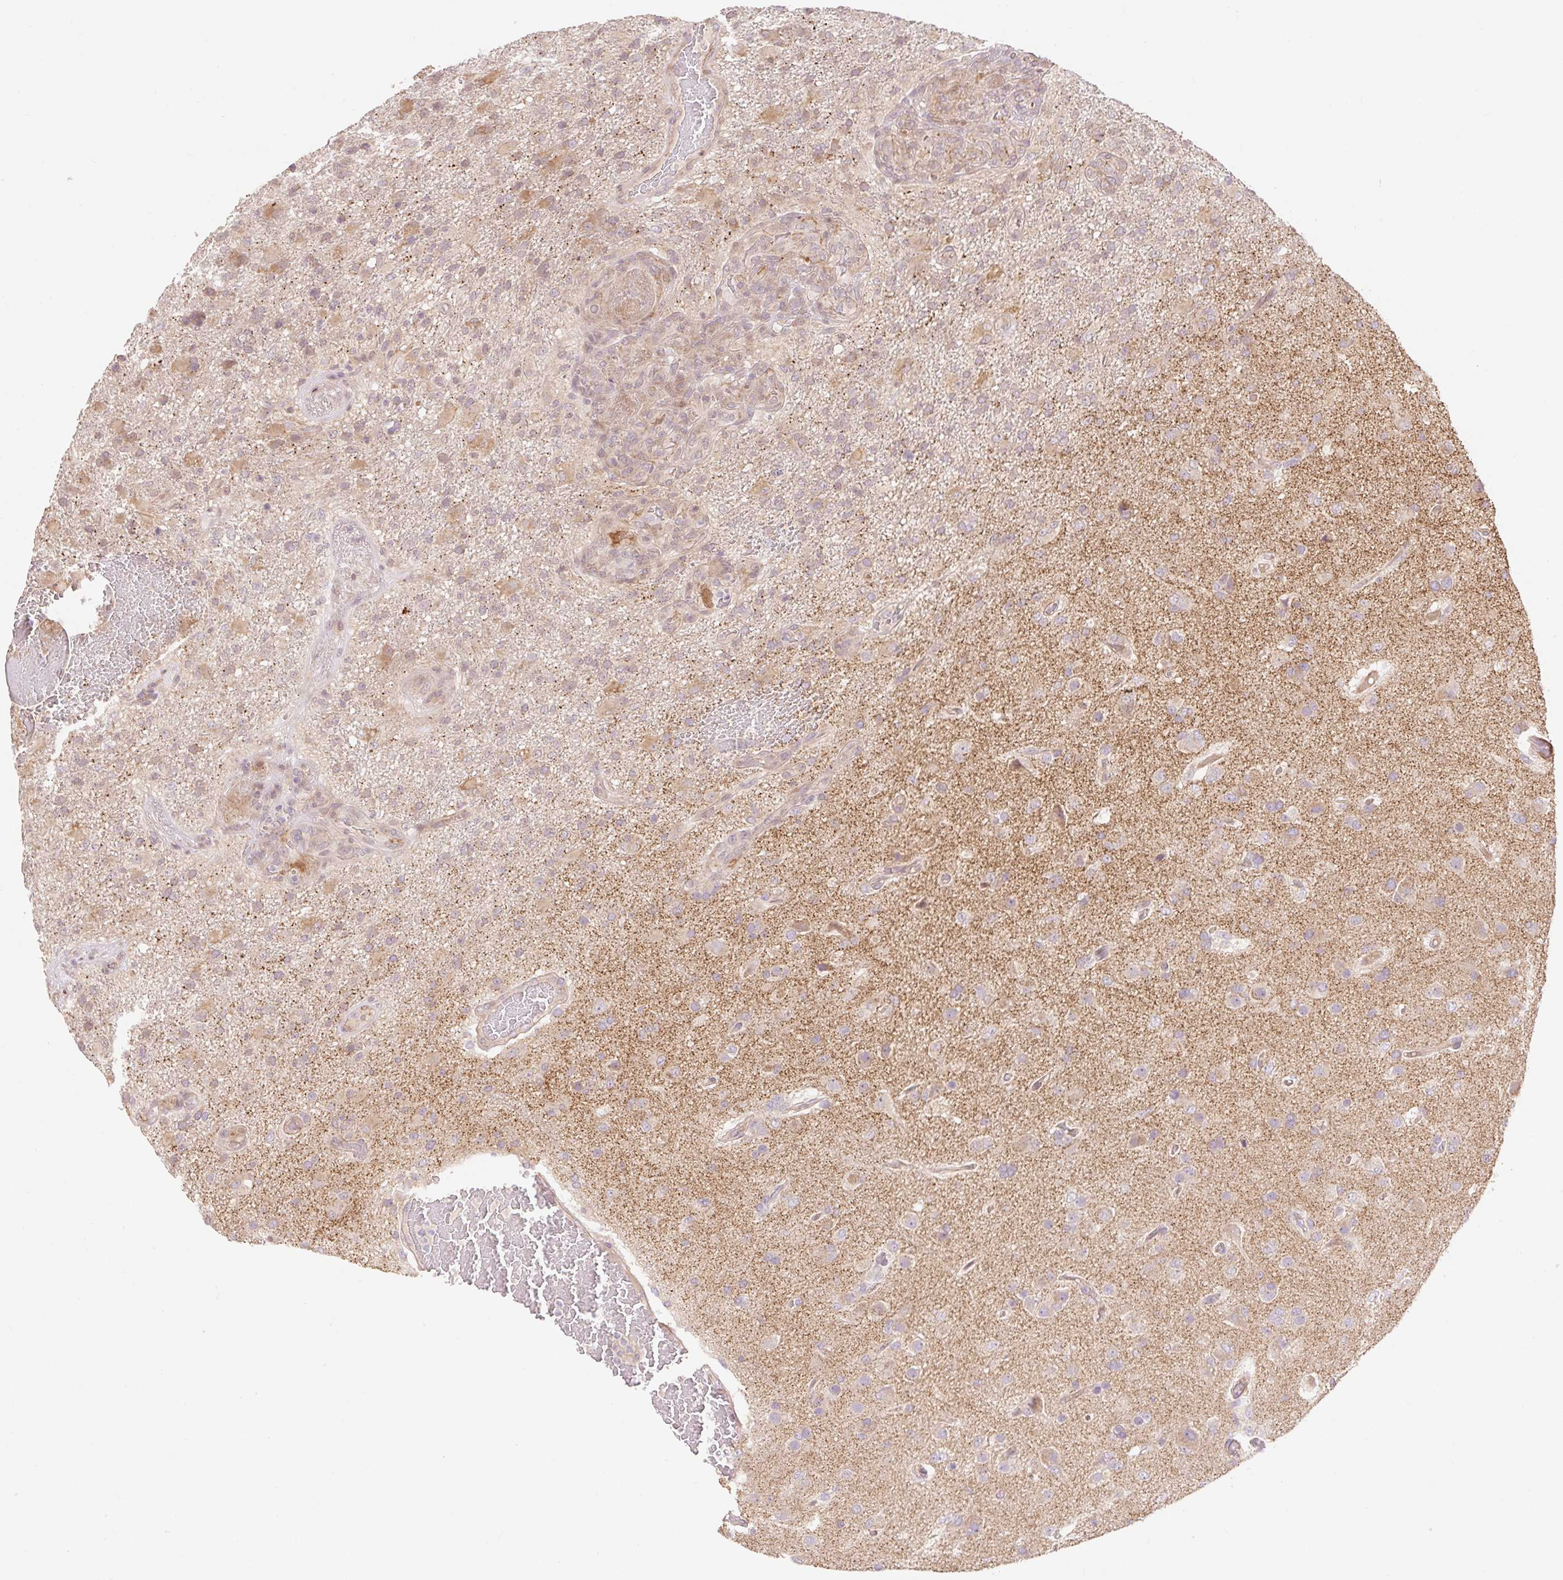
{"staining": {"intensity": "weak", "quantity": "<25%", "location": "cytoplasmic/membranous"}, "tissue": "glioma", "cell_type": "Tumor cells", "image_type": "cancer", "snomed": [{"axis": "morphology", "description": "Glioma, malignant, High grade"}, {"axis": "topography", "description": "Brain"}], "caption": "Immunohistochemistry (IHC) micrograph of malignant high-grade glioma stained for a protein (brown), which demonstrates no staining in tumor cells.", "gene": "EMC10", "patient": {"sex": "female", "age": 74}}